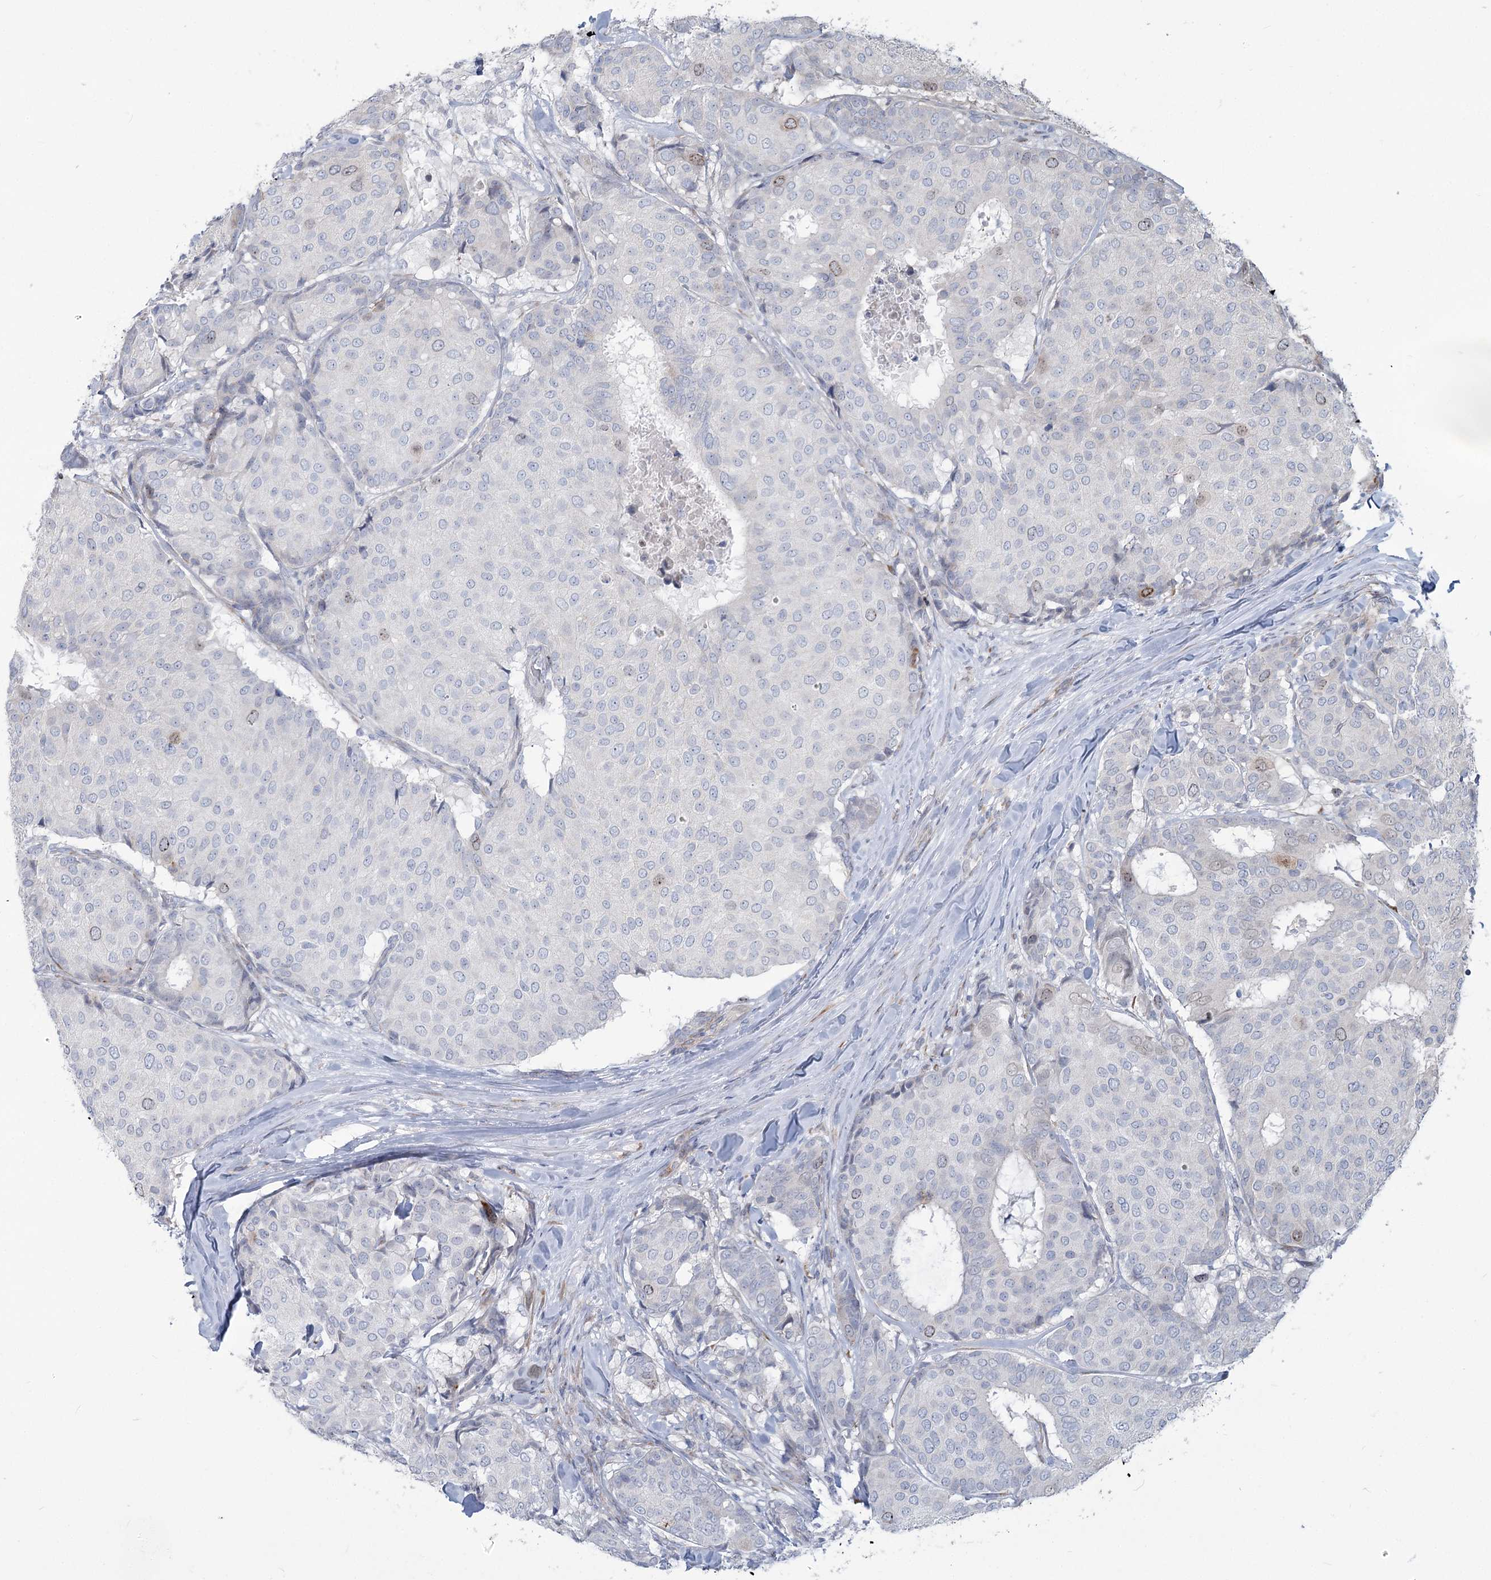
{"staining": {"intensity": "weak", "quantity": "<25%", "location": "nuclear"}, "tissue": "breast cancer", "cell_type": "Tumor cells", "image_type": "cancer", "snomed": [{"axis": "morphology", "description": "Duct carcinoma"}, {"axis": "topography", "description": "Breast"}], "caption": "Immunohistochemistry (IHC) of human breast cancer (invasive ductal carcinoma) reveals no positivity in tumor cells. (Stains: DAB (3,3'-diaminobenzidine) IHC with hematoxylin counter stain, Microscopy: brightfield microscopy at high magnification).", "gene": "ABITRAM", "patient": {"sex": "female", "age": 75}}